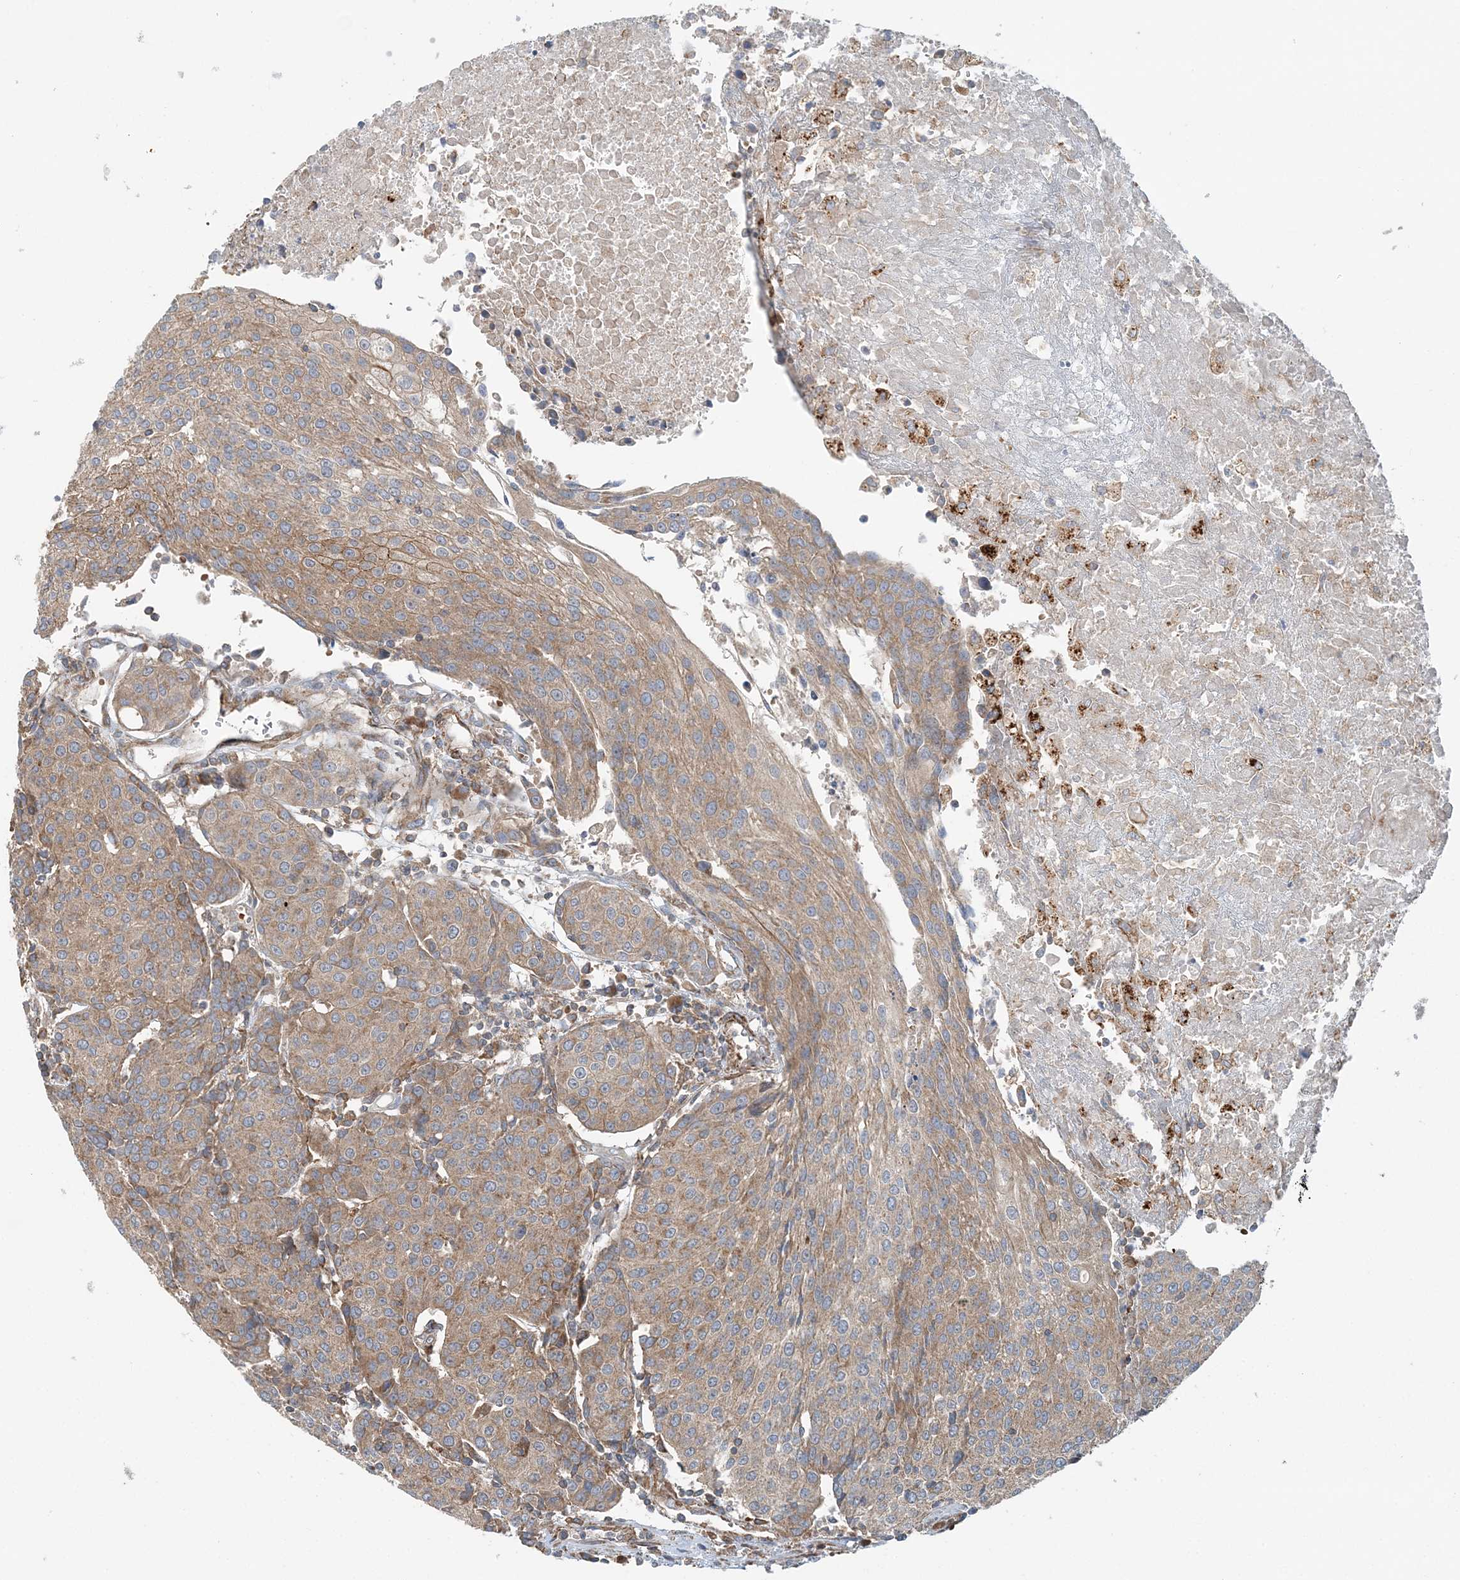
{"staining": {"intensity": "moderate", "quantity": ">75%", "location": "cytoplasmic/membranous"}, "tissue": "urothelial cancer", "cell_type": "Tumor cells", "image_type": "cancer", "snomed": [{"axis": "morphology", "description": "Urothelial carcinoma, High grade"}, {"axis": "topography", "description": "Urinary bladder"}], "caption": "Protein analysis of high-grade urothelial carcinoma tissue demonstrates moderate cytoplasmic/membranous expression in approximately >75% of tumor cells. Immunohistochemistry (ihc) stains the protein of interest in brown and the nuclei are stained blue.", "gene": "TTI1", "patient": {"sex": "female", "age": 85}}